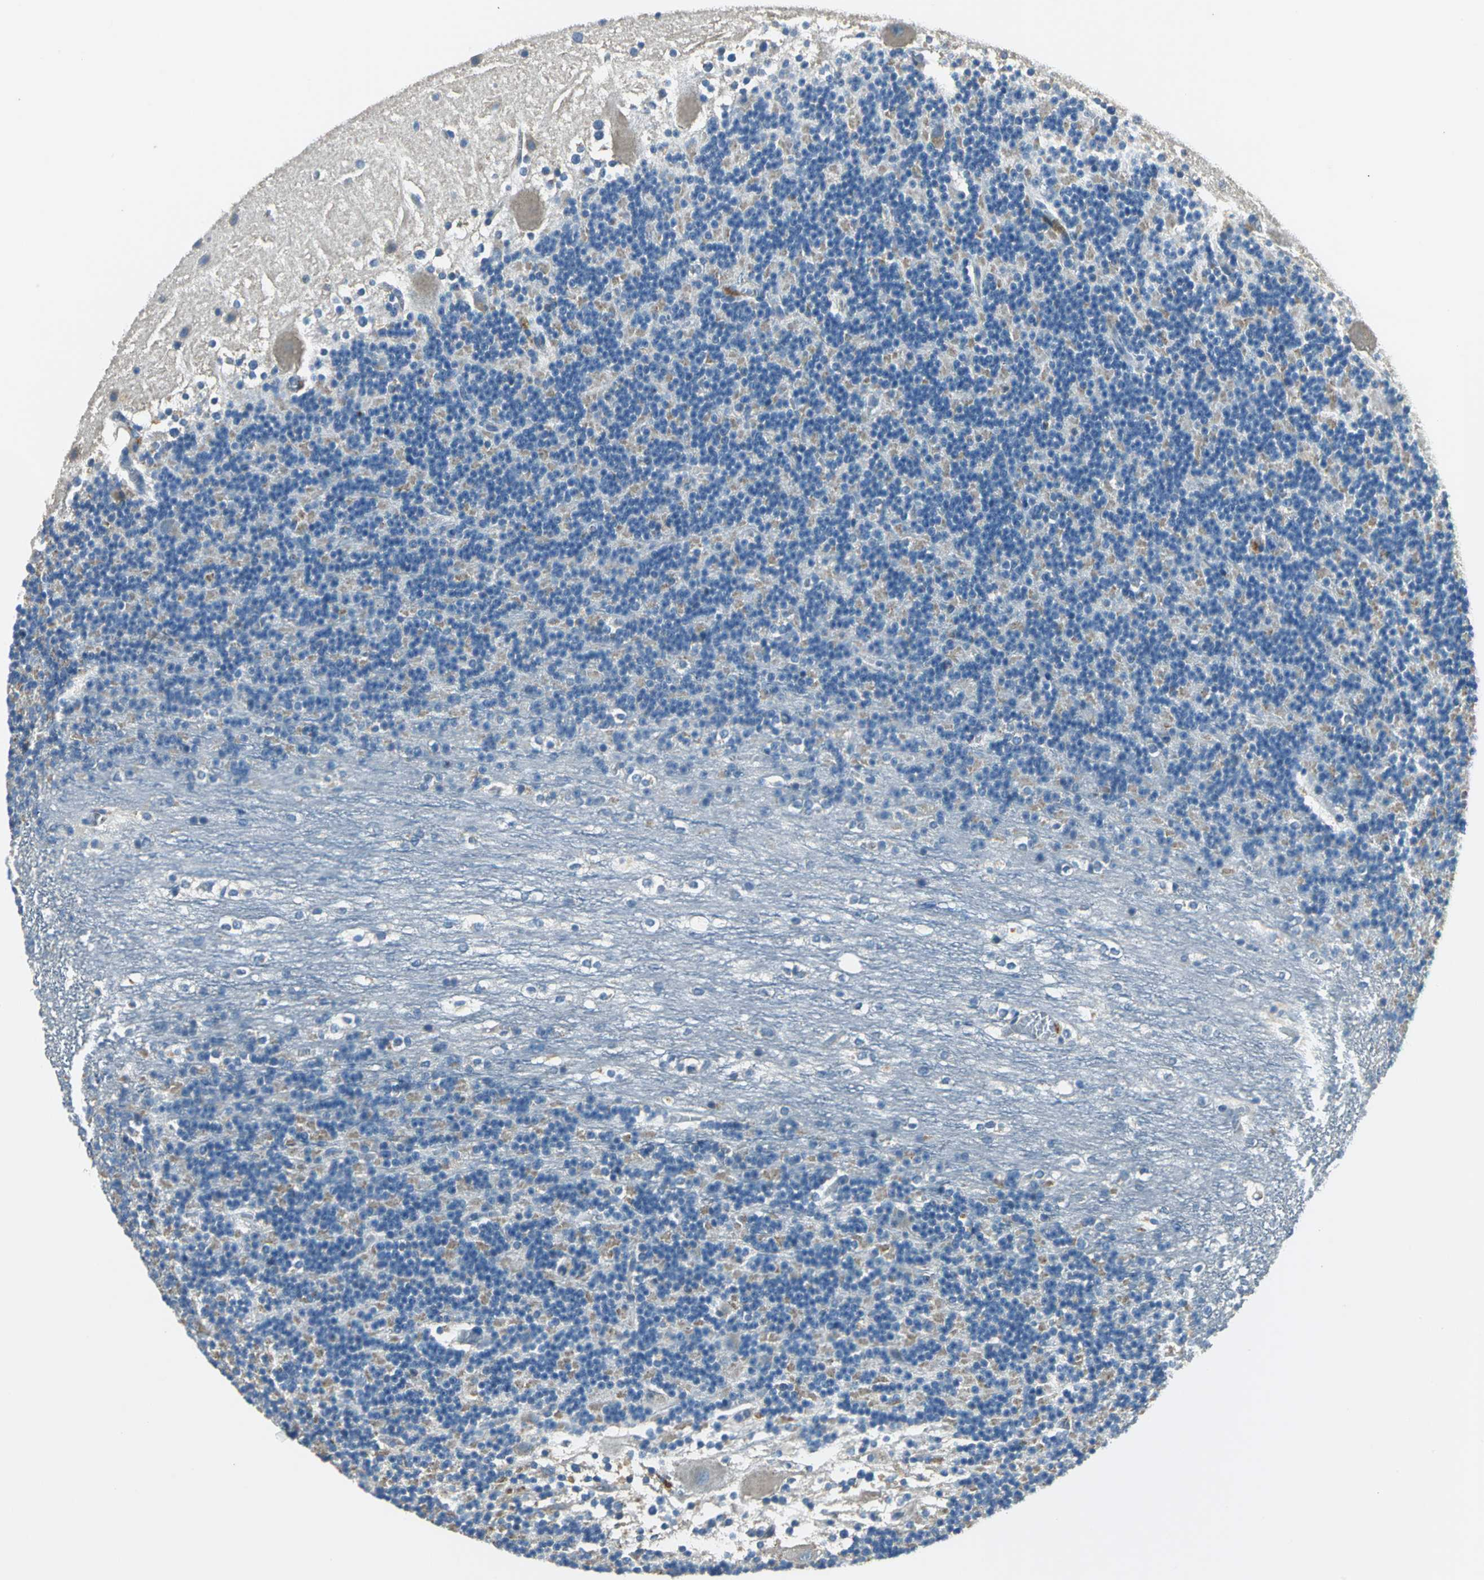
{"staining": {"intensity": "negative", "quantity": "none", "location": "none"}, "tissue": "cerebellum", "cell_type": "Cells in granular layer", "image_type": "normal", "snomed": [{"axis": "morphology", "description": "Normal tissue, NOS"}, {"axis": "topography", "description": "Cerebellum"}], "caption": "This is an immunohistochemistry histopathology image of benign human cerebellum. There is no expression in cells in granular layer.", "gene": "SLC16A7", "patient": {"sex": "female", "age": 19}}